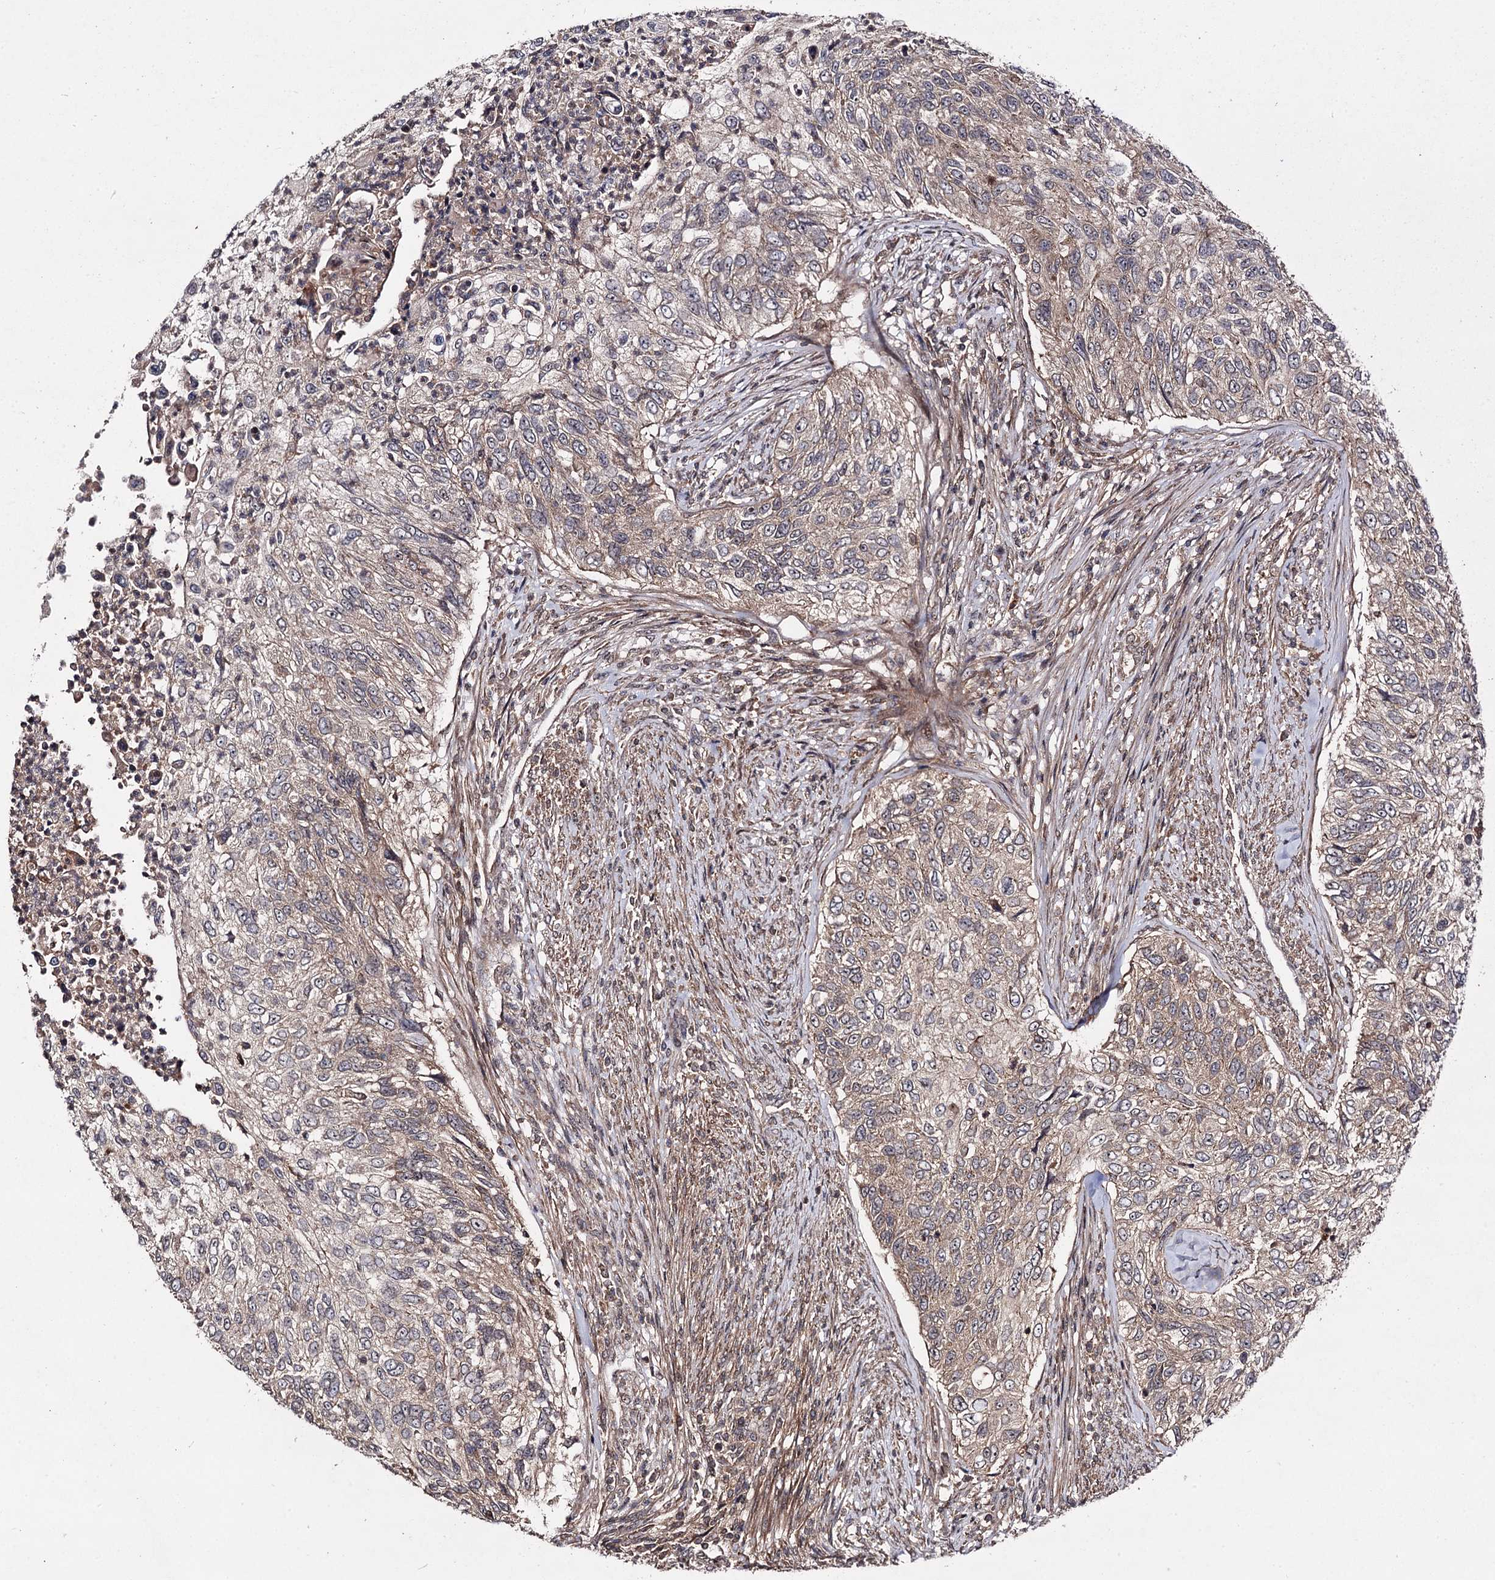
{"staining": {"intensity": "weak", "quantity": ">75%", "location": "cytoplasmic/membranous"}, "tissue": "urothelial cancer", "cell_type": "Tumor cells", "image_type": "cancer", "snomed": [{"axis": "morphology", "description": "Urothelial carcinoma, High grade"}, {"axis": "topography", "description": "Urinary bladder"}], "caption": "The immunohistochemical stain shows weak cytoplasmic/membranous staining in tumor cells of high-grade urothelial carcinoma tissue.", "gene": "KXD1", "patient": {"sex": "female", "age": 60}}